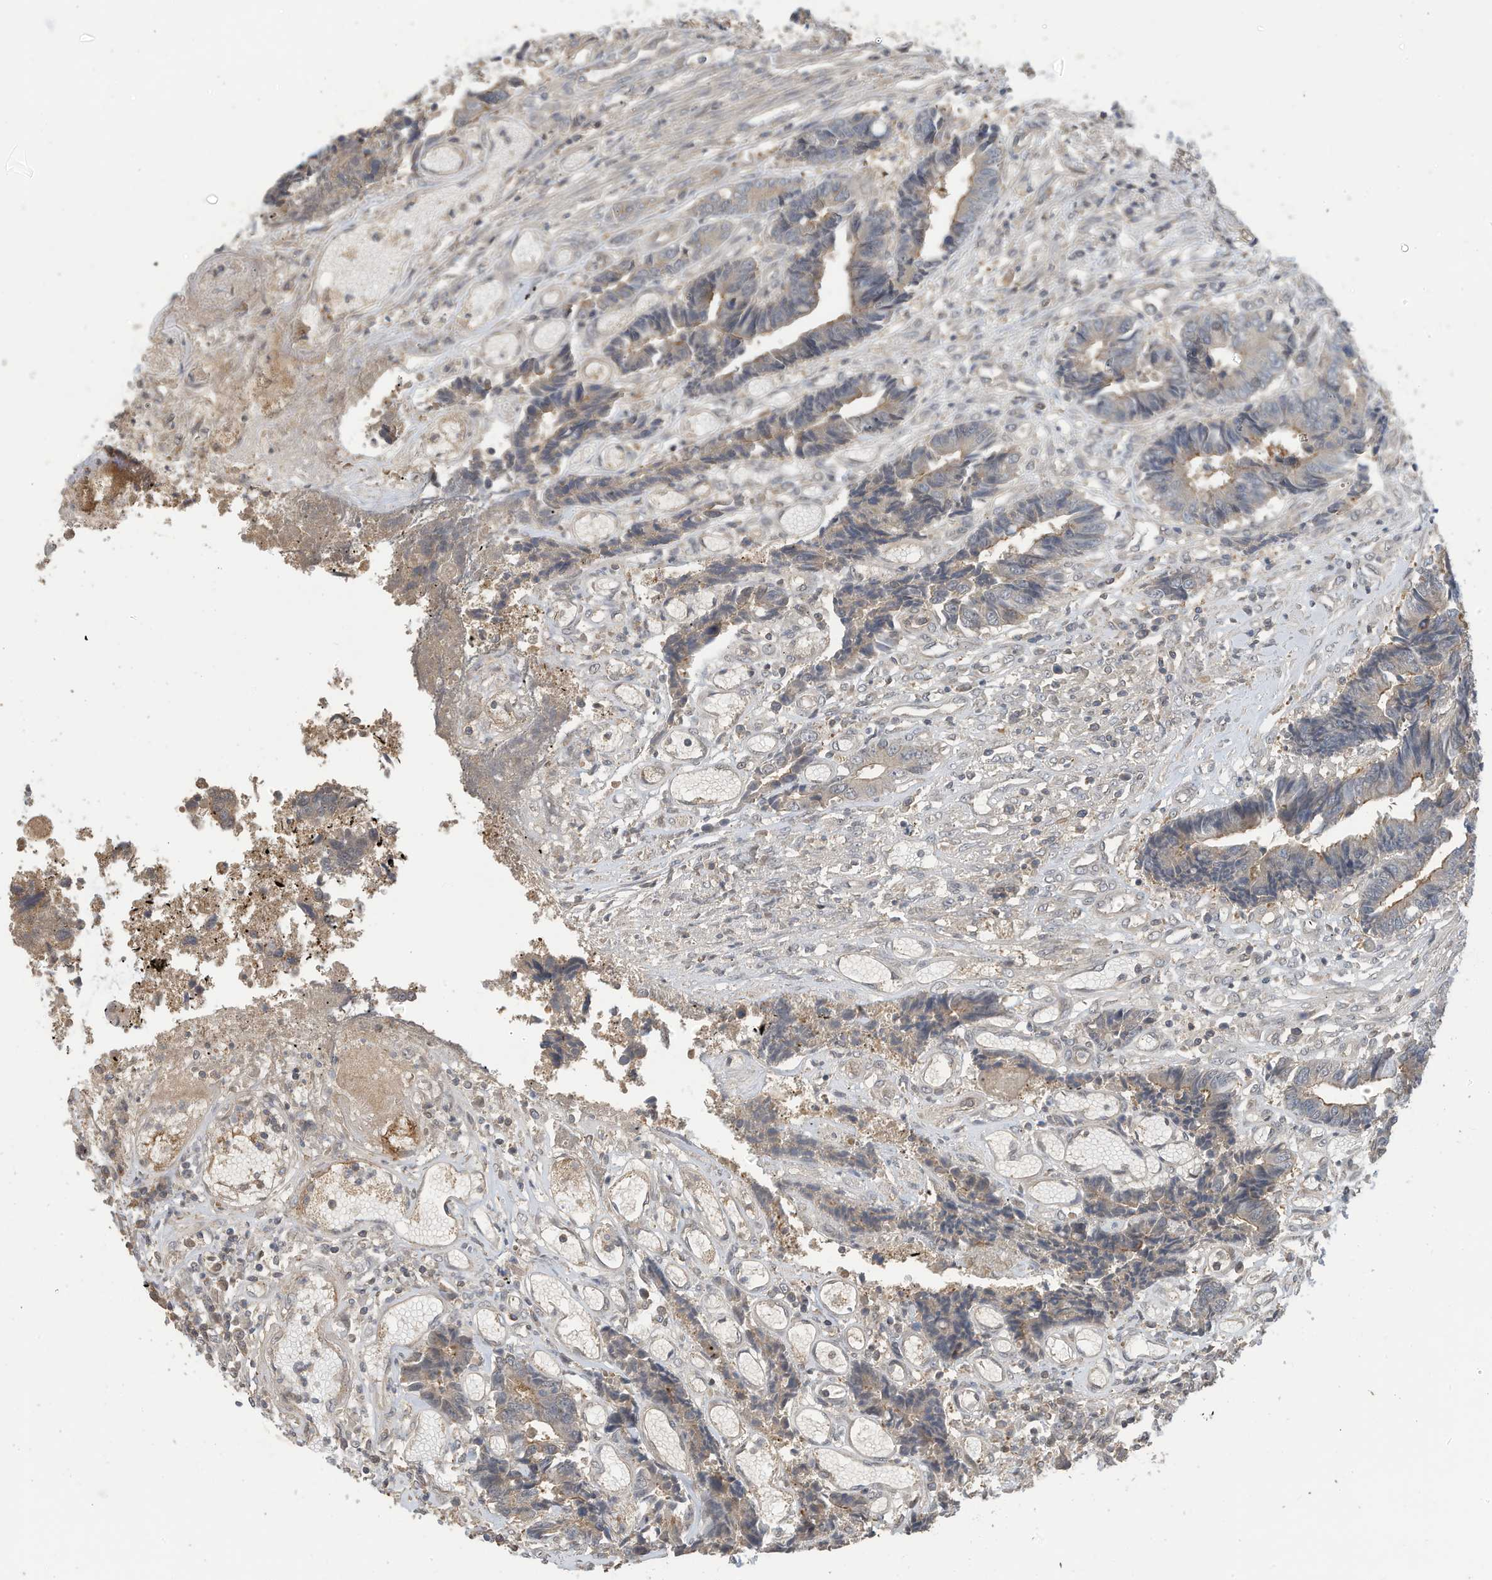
{"staining": {"intensity": "moderate", "quantity": "<25%", "location": "cytoplasmic/membranous"}, "tissue": "colorectal cancer", "cell_type": "Tumor cells", "image_type": "cancer", "snomed": [{"axis": "morphology", "description": "Adenocarcinoma, NOS"}, {"axis": "topography", "description": "Rectum"}], "caption": "Immunohistochemical staining of human colorectal adenocarcinoma shows low levels of moderate cytoplasmic/membranous protein positivity in about <25% of tumor cells.", "gene": "REC8", "patient": {"sex": "male", "age": 84}}